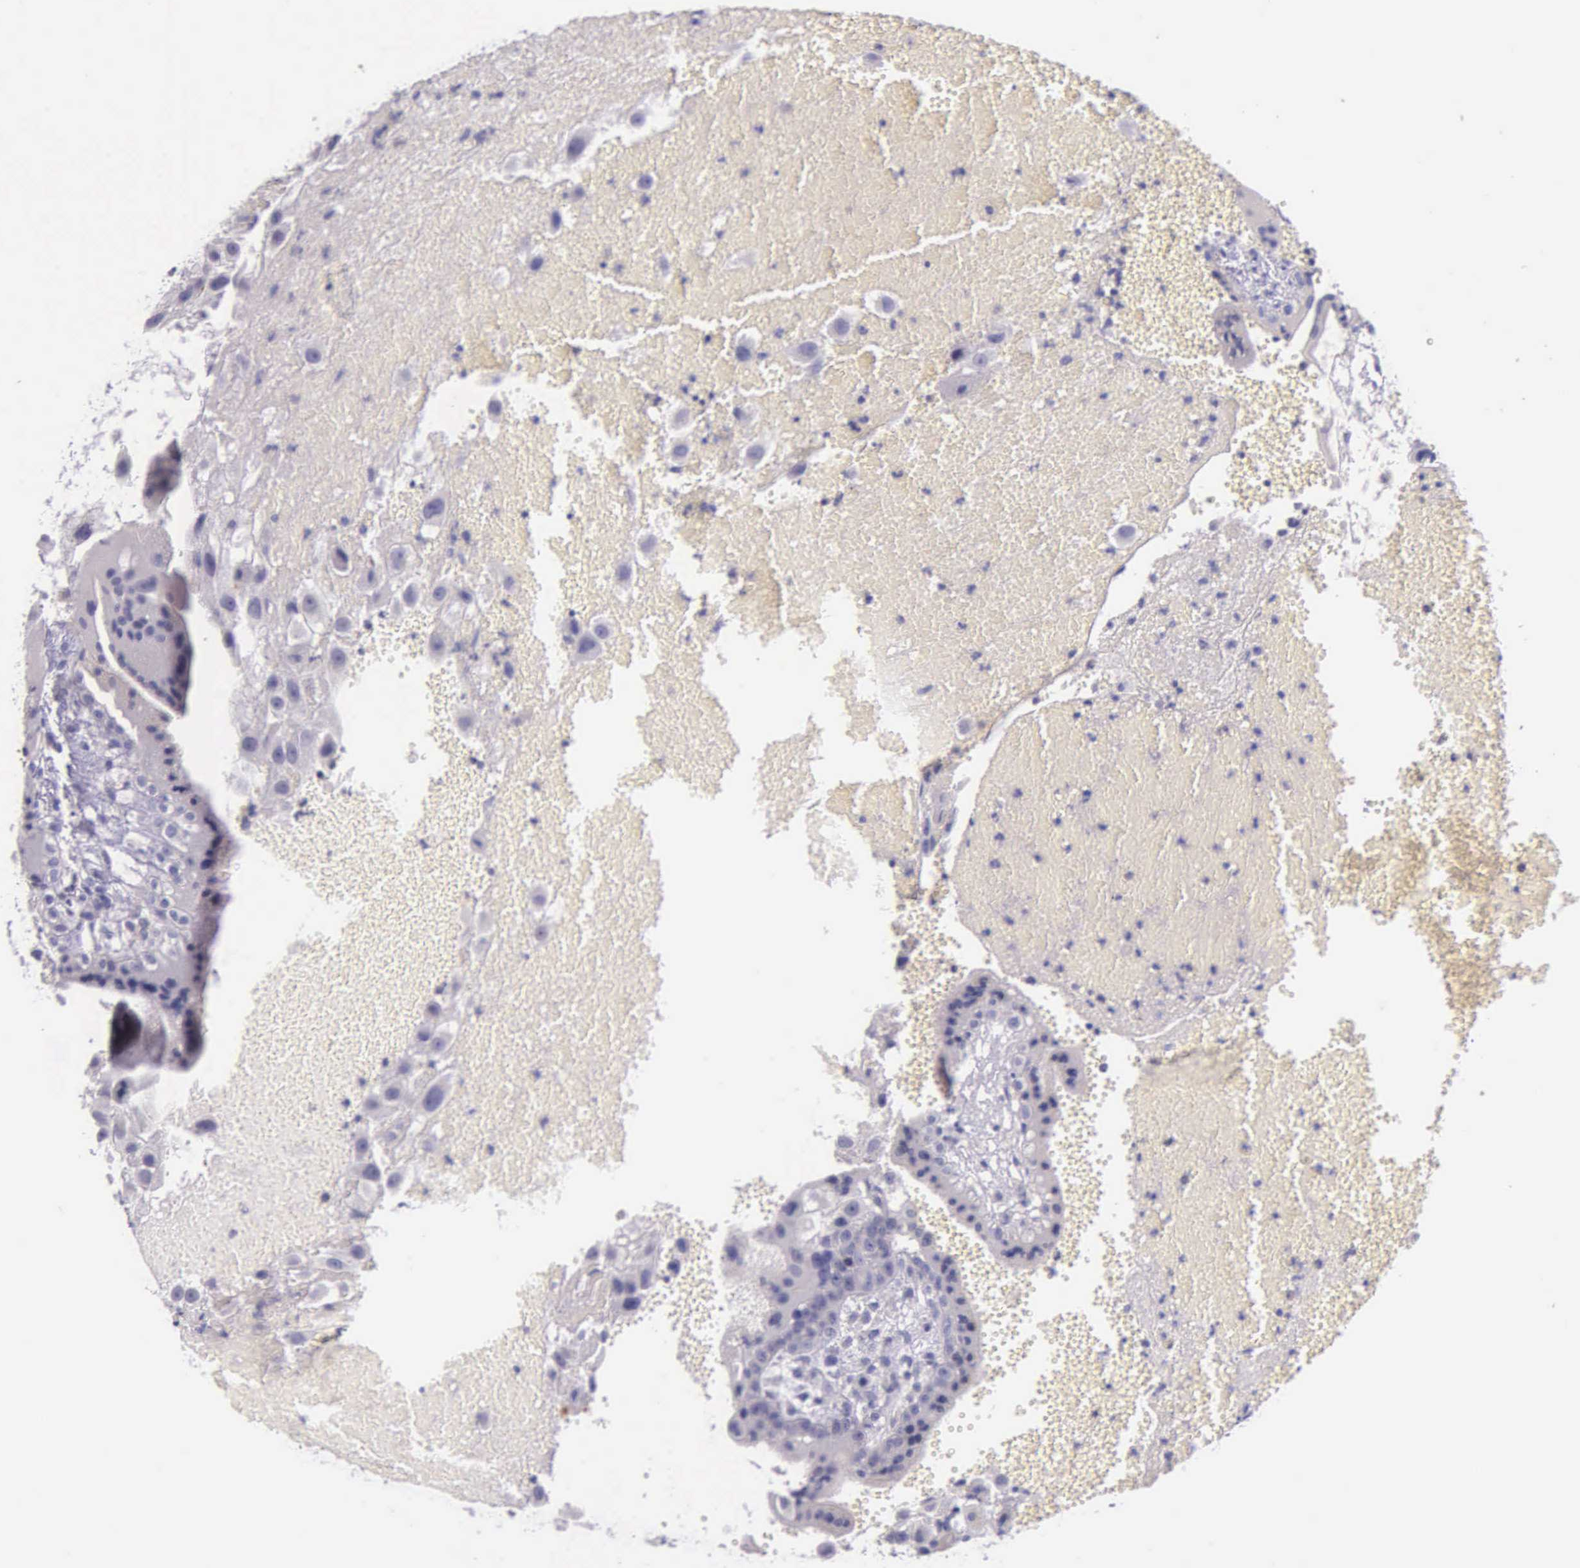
{"staining": {"intensity": "negative", "quantity": "none", "location": "none"}, "tissue": "placenta", "cell_type": "Decidual cells", "image_type": "normal", "snomed": [{"axis": "morphology", "description": "Normal tissue, NOS"}, {"axis": "topography", "description": "Placenta"}], "caption": "Immunohistochemical staining of benign placenta shows no significant positivity in decidual cells.", "gene": "THSD7A", "patient": {"sex": "female", "age": 30}}